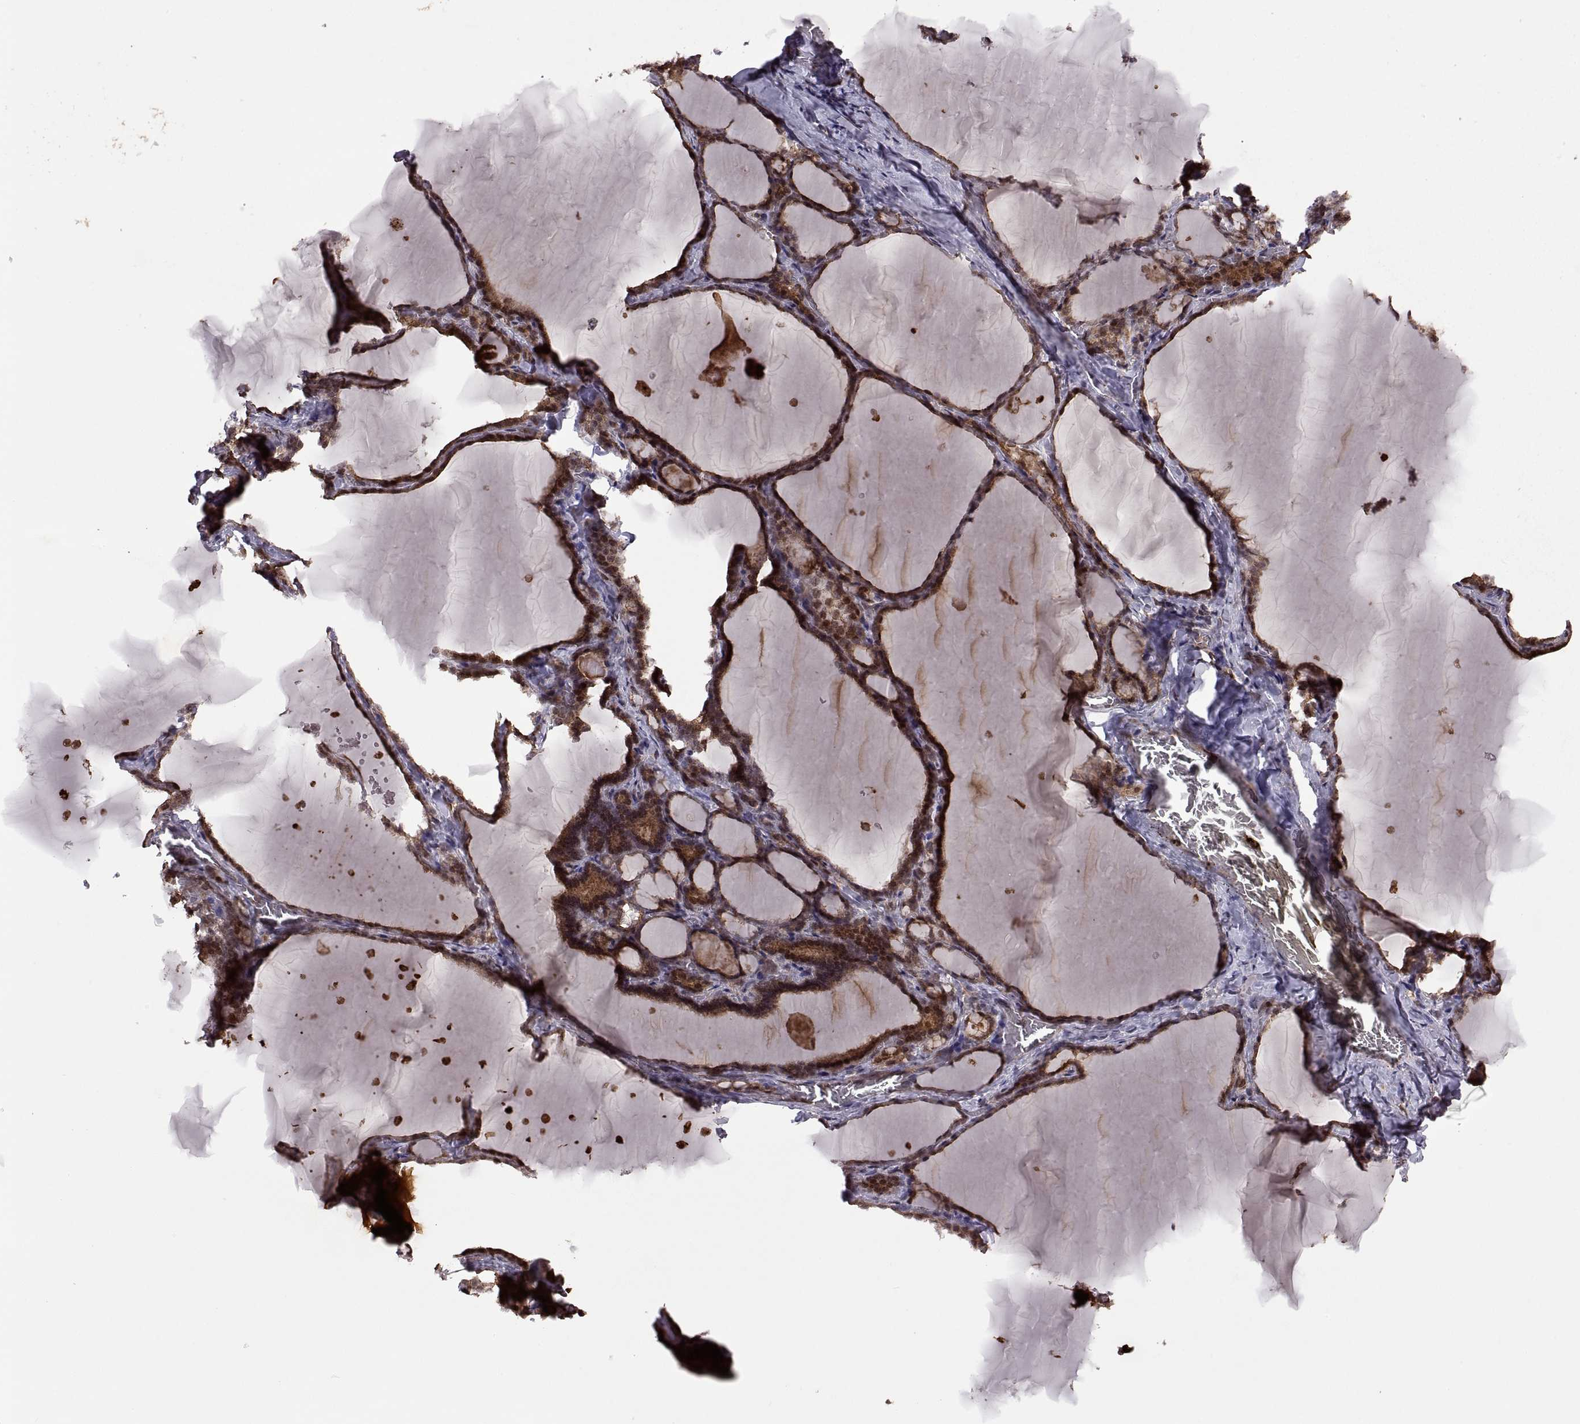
{"staining": {"intensity": "strong", "quantity": ">75%", "location": "cytoplasmic/membranous,nuclear"}, "tissue": "thyroid gland", "cell_type": "Glandular cells", "image_type": "normal", "snomed": [{"axis": "morphology", "description": "Normal tissue, NOS"}, {"axis": "morphology", "description": "Hyperplasia, NOS"}, {"axis": "topography", "description": "Thyroid gland"}], "caption": "High-power microscopy captured an immunohistochemistry histopathology image of unremarkable thyroid gland, revealing strong cytoplasmic/membranous,nuclear expression in about >75% of glandular cells.", "gene": "PTOV1", "patient": {"sex": "female", "age": 27}}